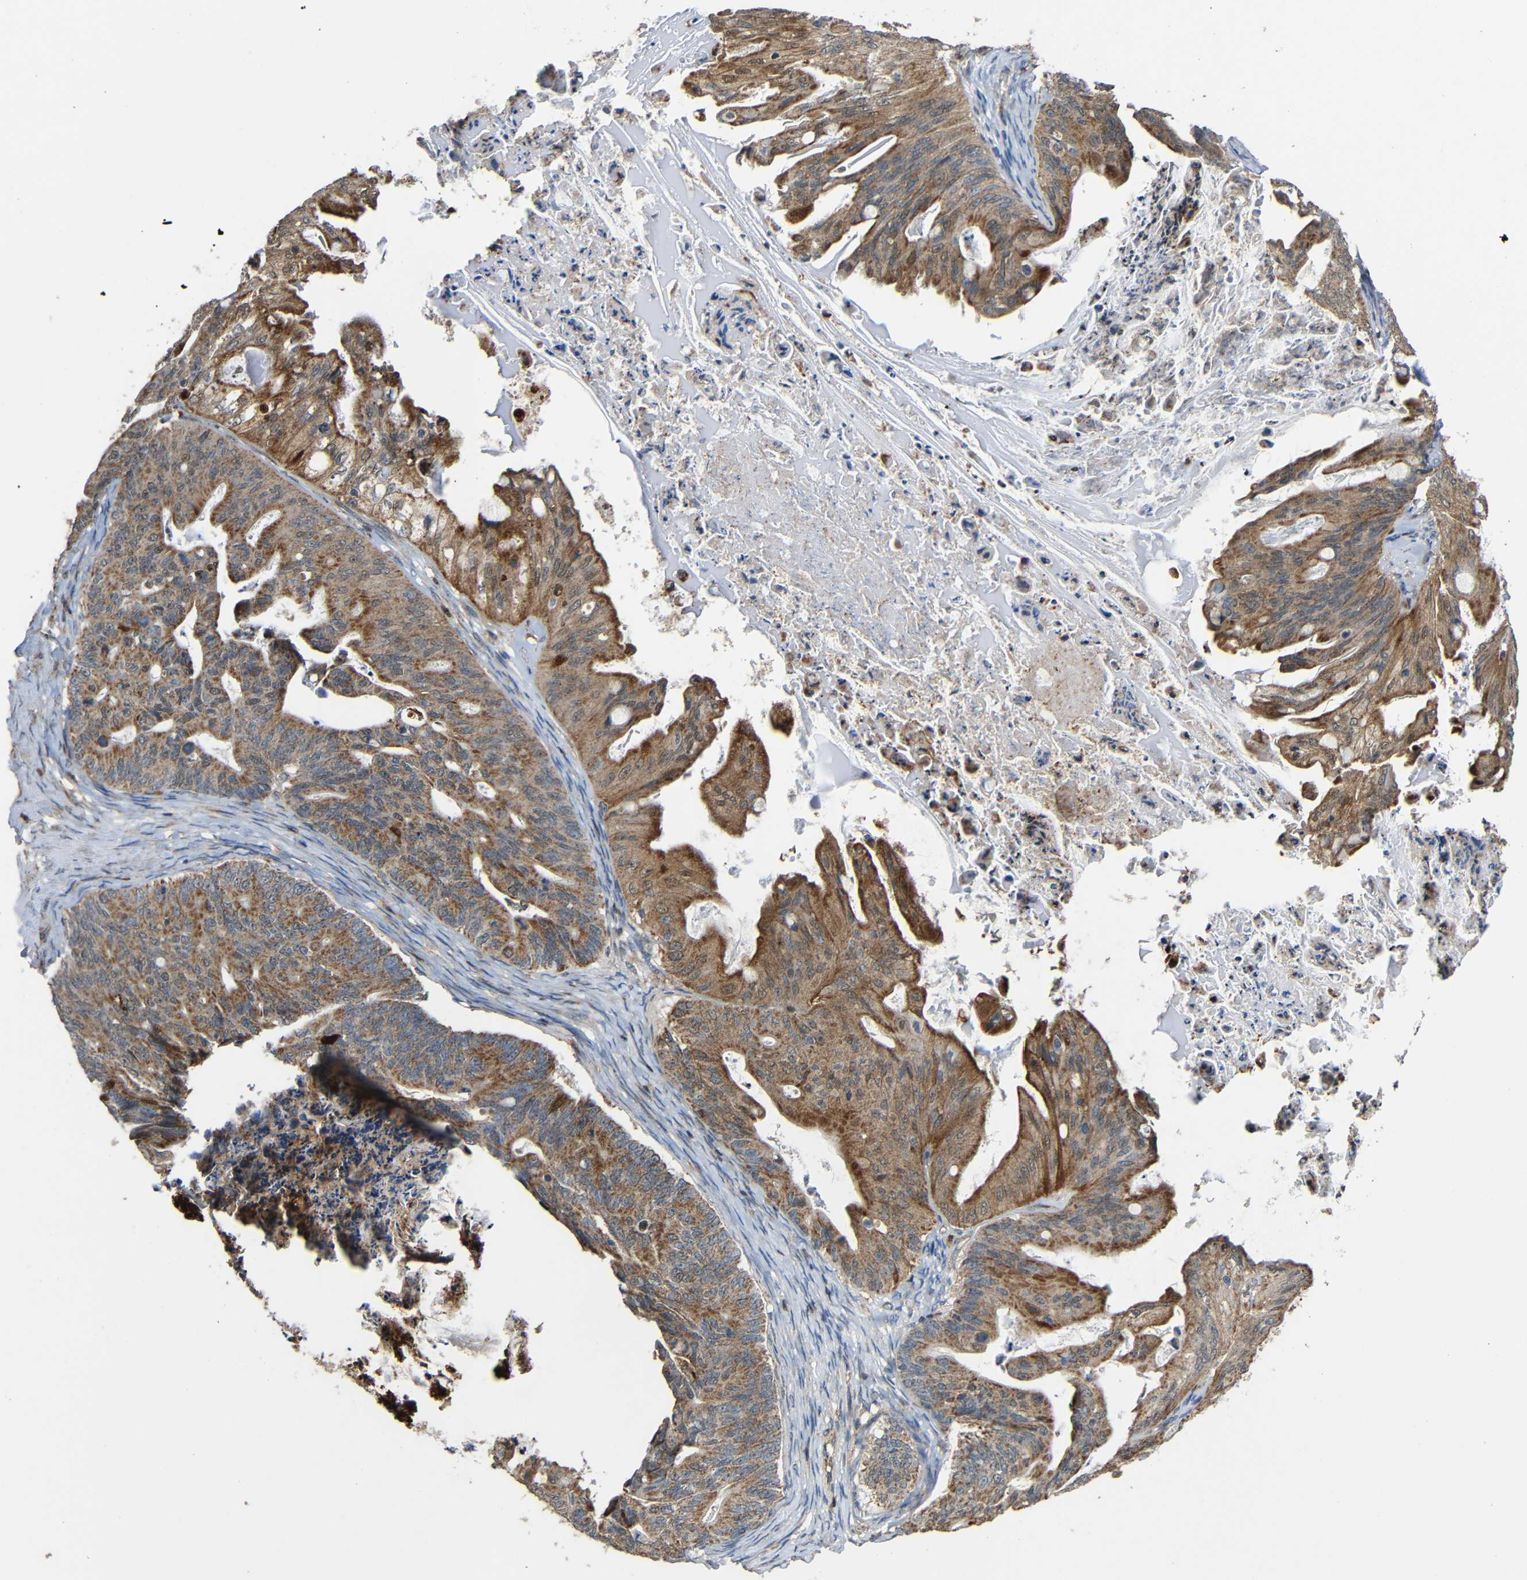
{"staining": {"intensity": "moderate", "quantity": ">75%", "location": "cytoplasmic/membranous"}, "tissue": "ovarian cancer", "cell_type": "Tumor cells", "image_type": "cancer", "snomed": [{"axis": "morphology", "description": "Cystadenocarcinoma, mucinous, NOS"}, {"axis": "topography", "description": "Ovary"}], "caption": "A medium amount of moderate cytoplasmic/membranous expression is seen in approximately >75% of tumor cells in ovarian mucinous cystadenocarcinoma tissue.", "gene": "C1GALT1", "patient": {"sex": "female", "age": 37}}